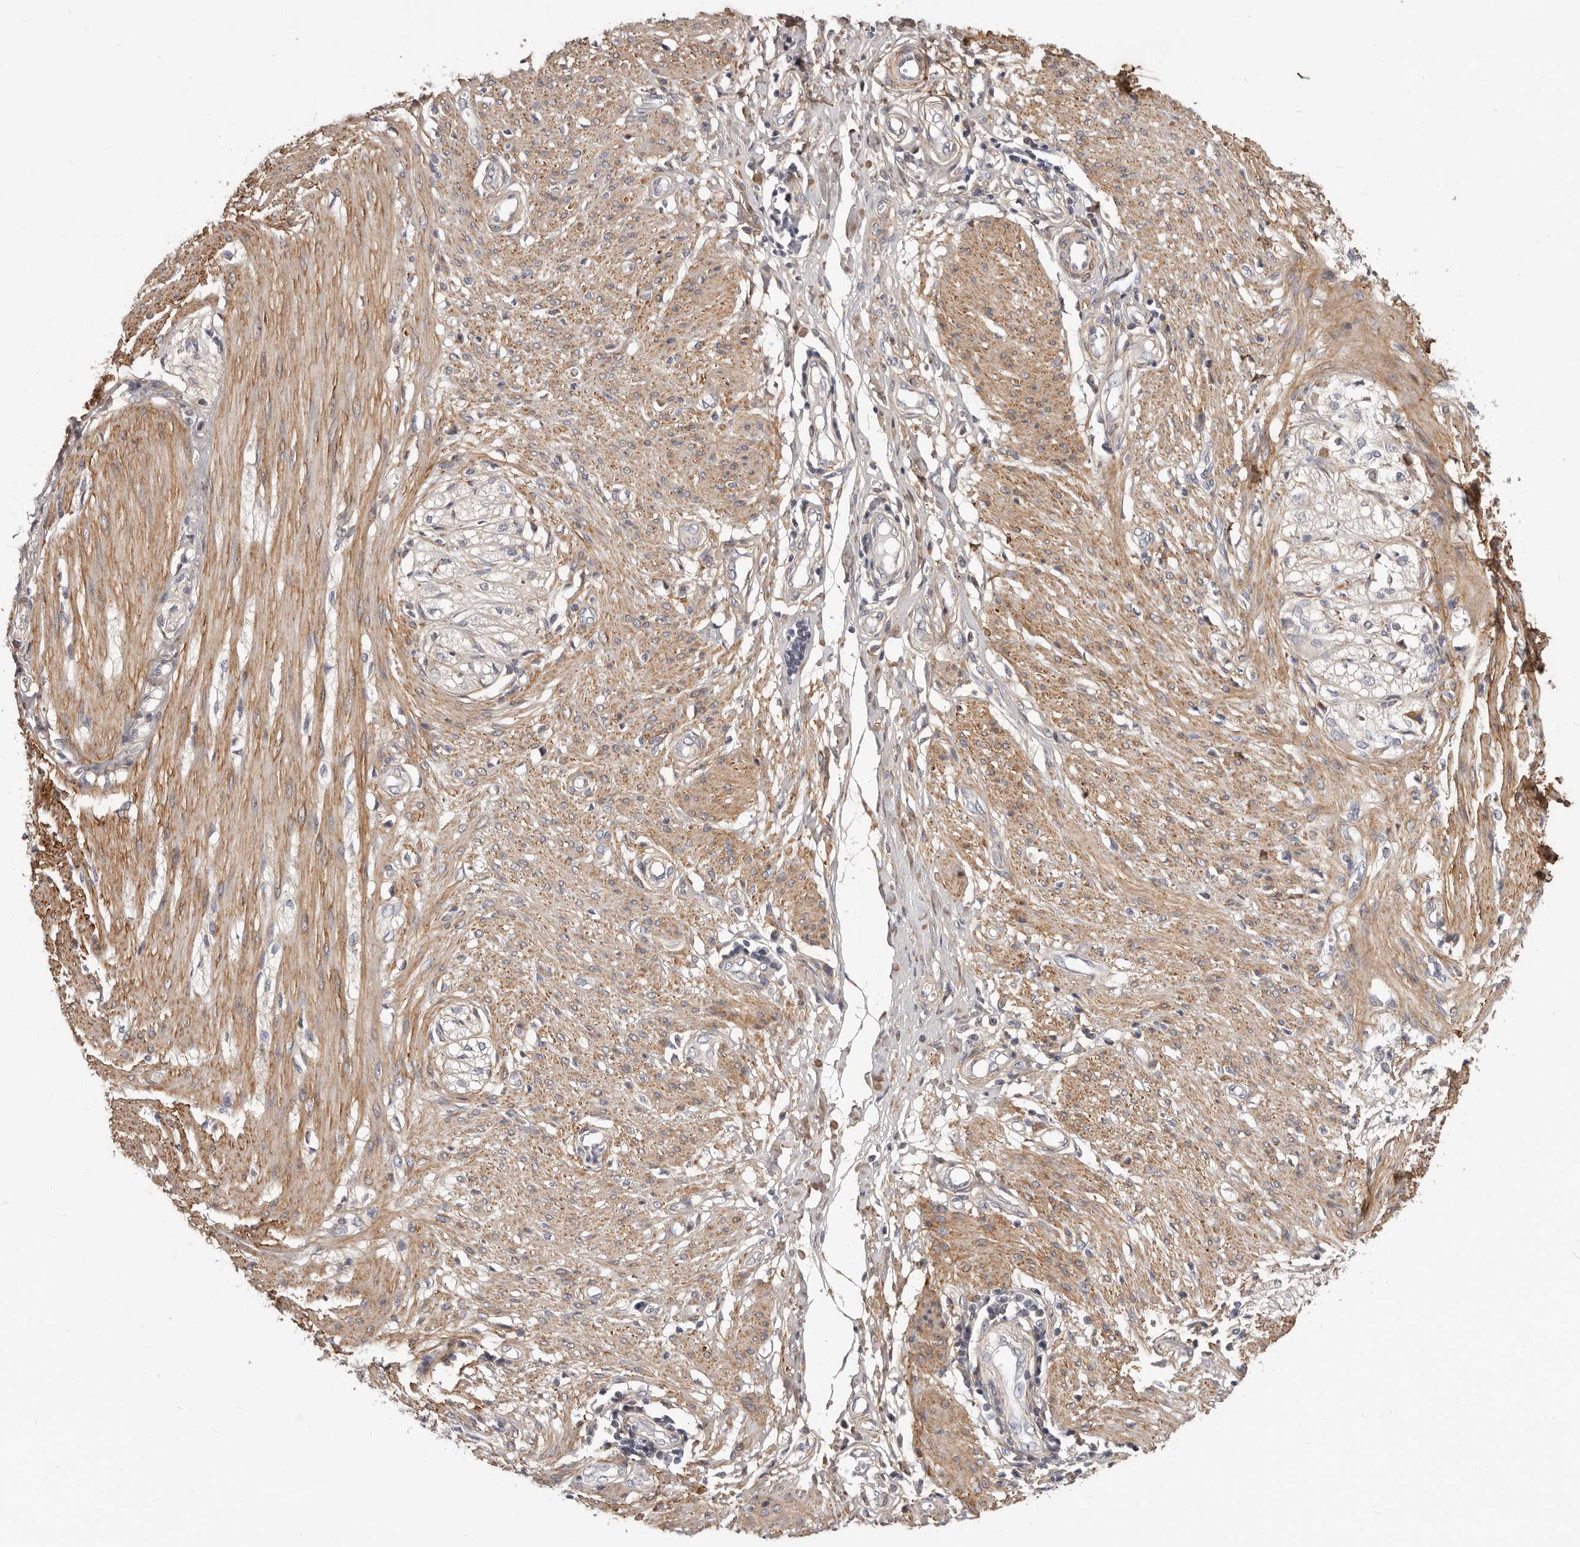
{"staining": {"intensity": "moderate", "quantity": ">75%", "location": "cytoplasmic/membranous"}, "tissue": "smooth muscle", "cell_type": "Smooth muscle cells", "image_type": "normal", "snomed": [{"axis": "morphology", "description": "Normal tissue, NOS"}, {"axis": "morphology", "description": "Adenocarcinoma, NOS"}, {"axis": "topography", "description": "Colon"}, {"axis": "topography", "description": "Peripheral nerve tissue"}], "caption": "About >75% of smooth muscle cells in benign smooth muscle show moderate cytoplasmic/membranous protein staining as visualized by brown immunohistochemical staining.", "gene": "MRPS10", "patient": {"sex": "male", "age": 14}}